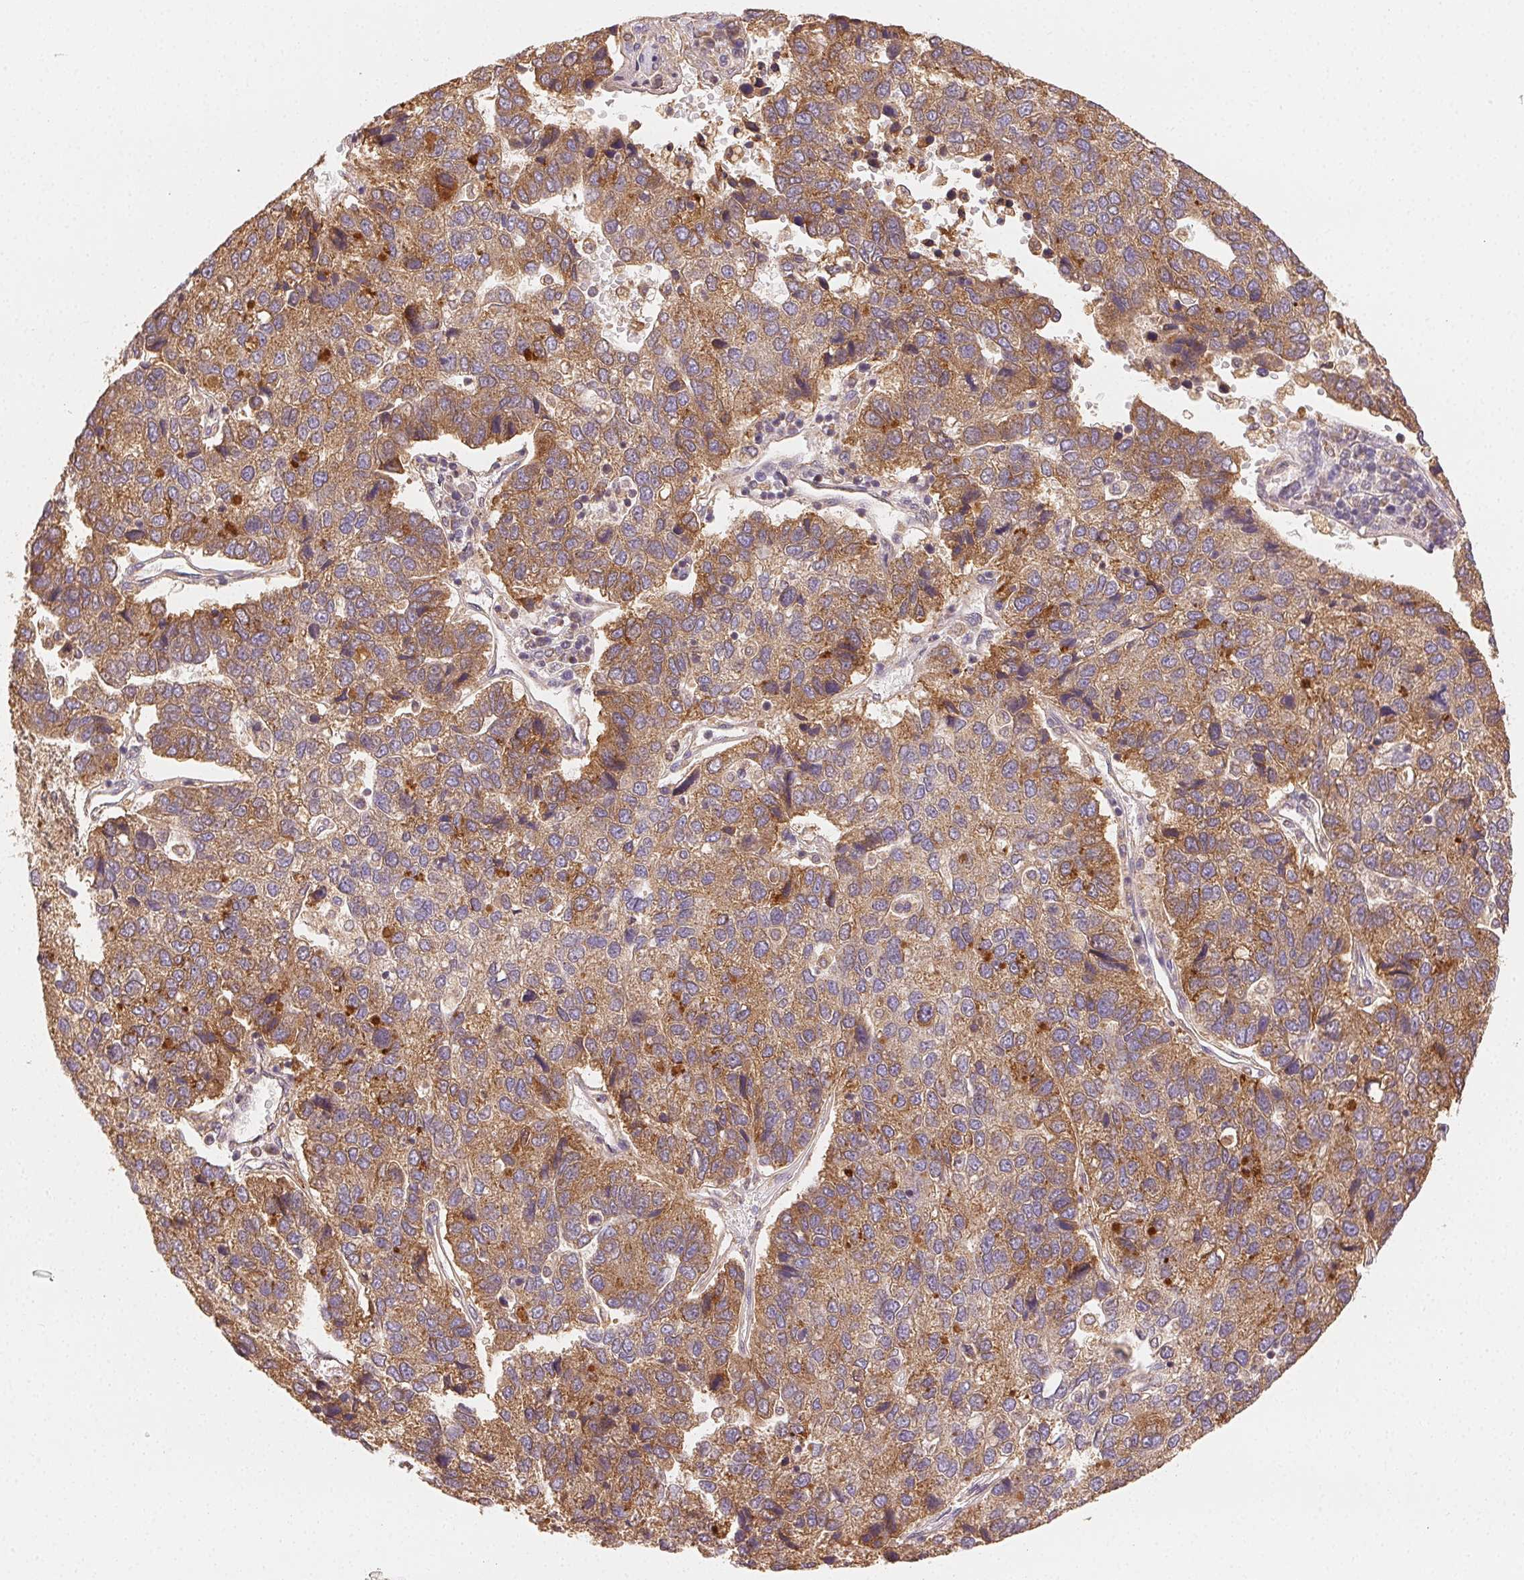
{"staining": {"intensity": "moderate", "quantity": "25%-75%", "location": "cytoplasmic/membranous"}, "tissue": "pancreatic cancer", "cell_type": "Tumor cells", "image_type": "cancer", "snomed": [{"axis": "morphology", "description": "Adenocarcinoma, NOS"}, {"axis": "topography", "description": "Pancreas"}], "caption": "A brown stain labels moderate cytoplasmic/membranous positivity of a protein in human pancreatic cancer tumor cells. (Stains: DAB in brown, nuclei in blue, Microscopy: brightfield microscopy at high magnification).", "gene": "SEZ6L2", "patient": {"sex": "female", "age": 61}}